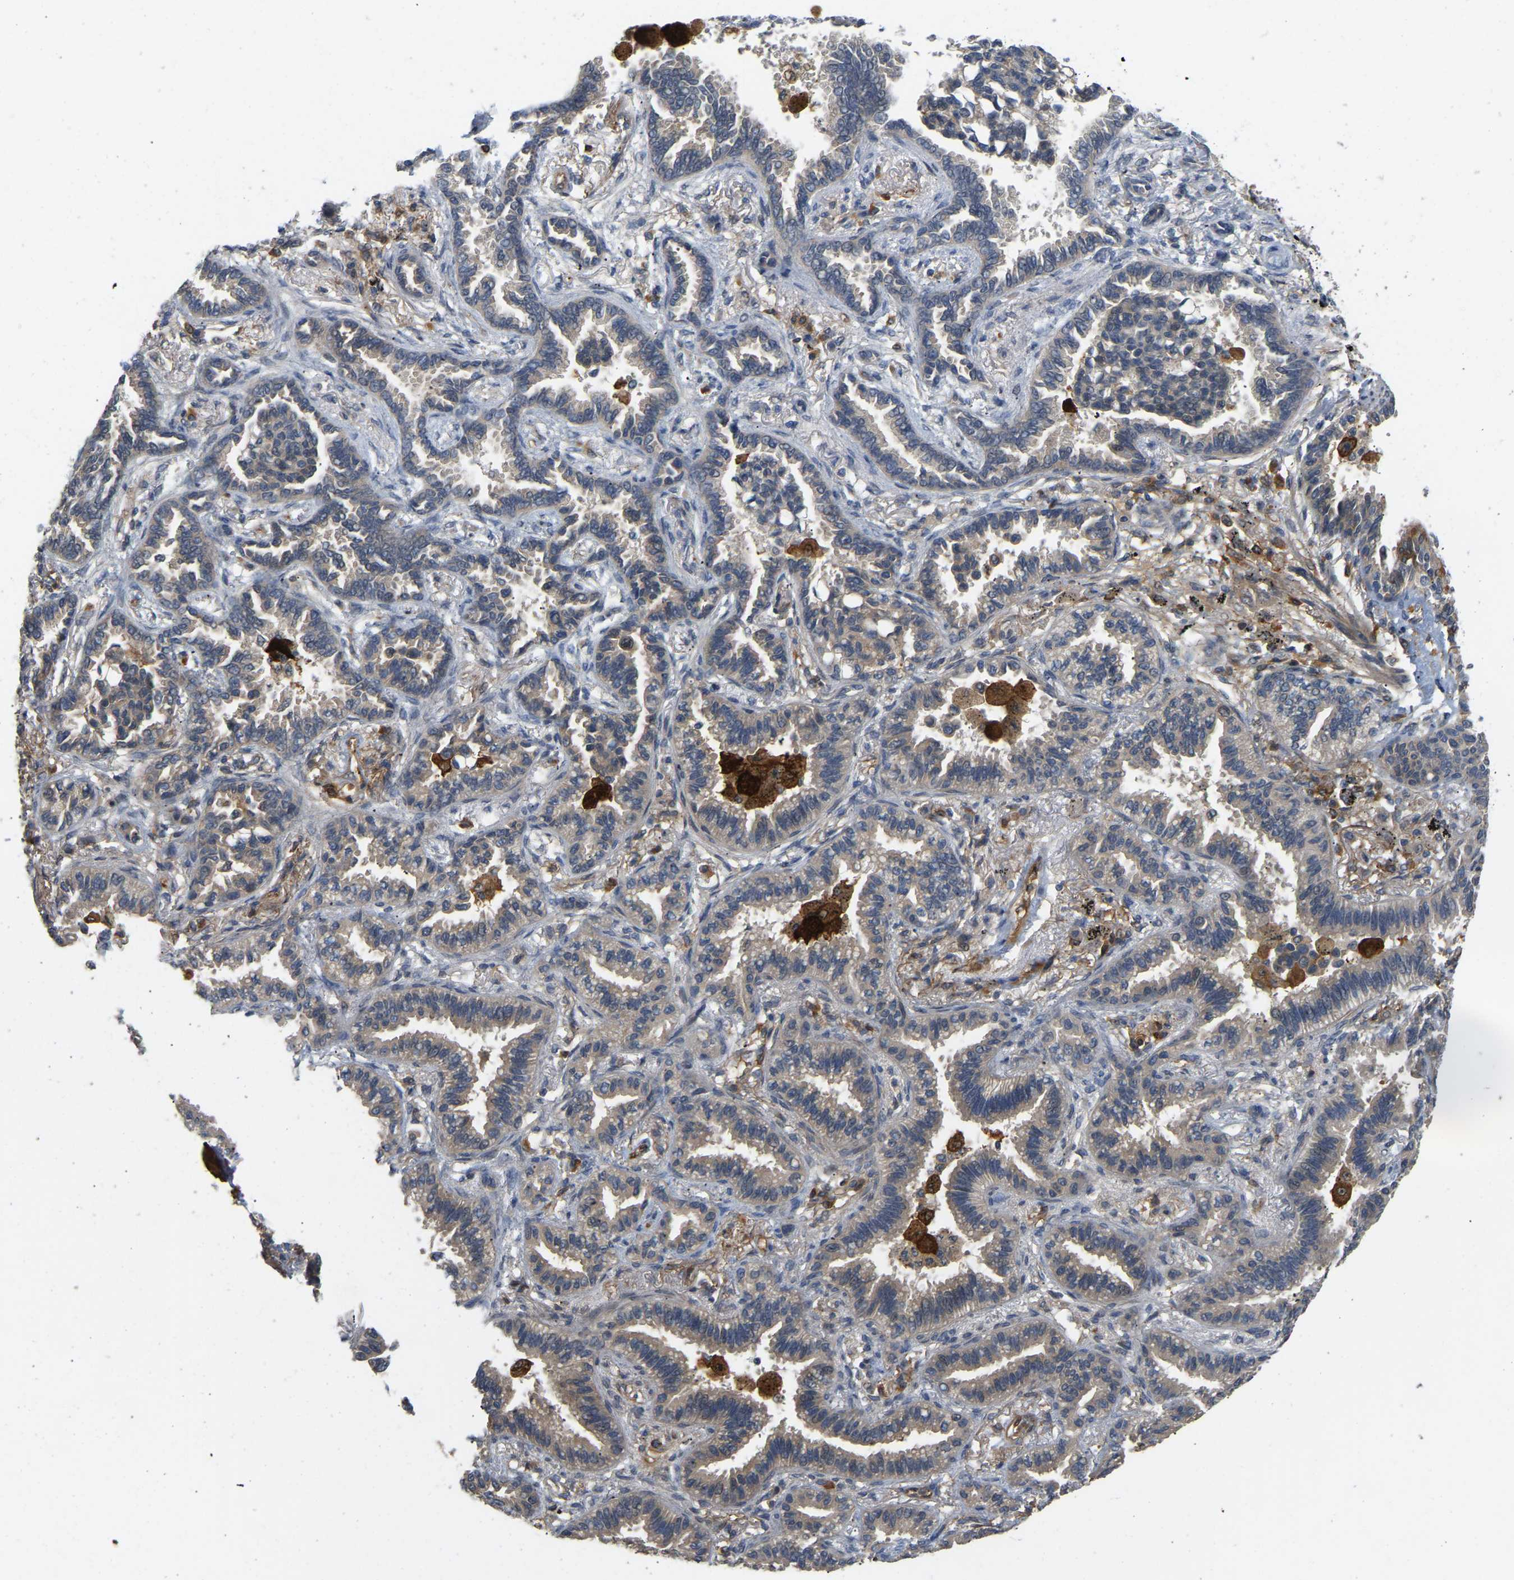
{"staining": {"intensity": "moderate", "quantity": "25%-75%", "location": "cytoplasmic/membranous"}, "tissue": "lung cancer", "cell_type": "Tumor cells", "image_type": "cancer", "snomed": [{"axis": "morphology", "description": "Normal tissue, NOS"}, {"axis": "morphology", "description": "Adenocarcinoma, NOS"}, {"axis": "topography", "description": "Lung"}], "caption": "This photomicrograph exhibits immunohistochemistry staining of lung adenocarcinoma, with medium moderate cytoplasmic/membranous staining in about 25%-75% of tumor cells.", "gene": "LIMK2", "patient": {"sex": "male", "age": 59}}